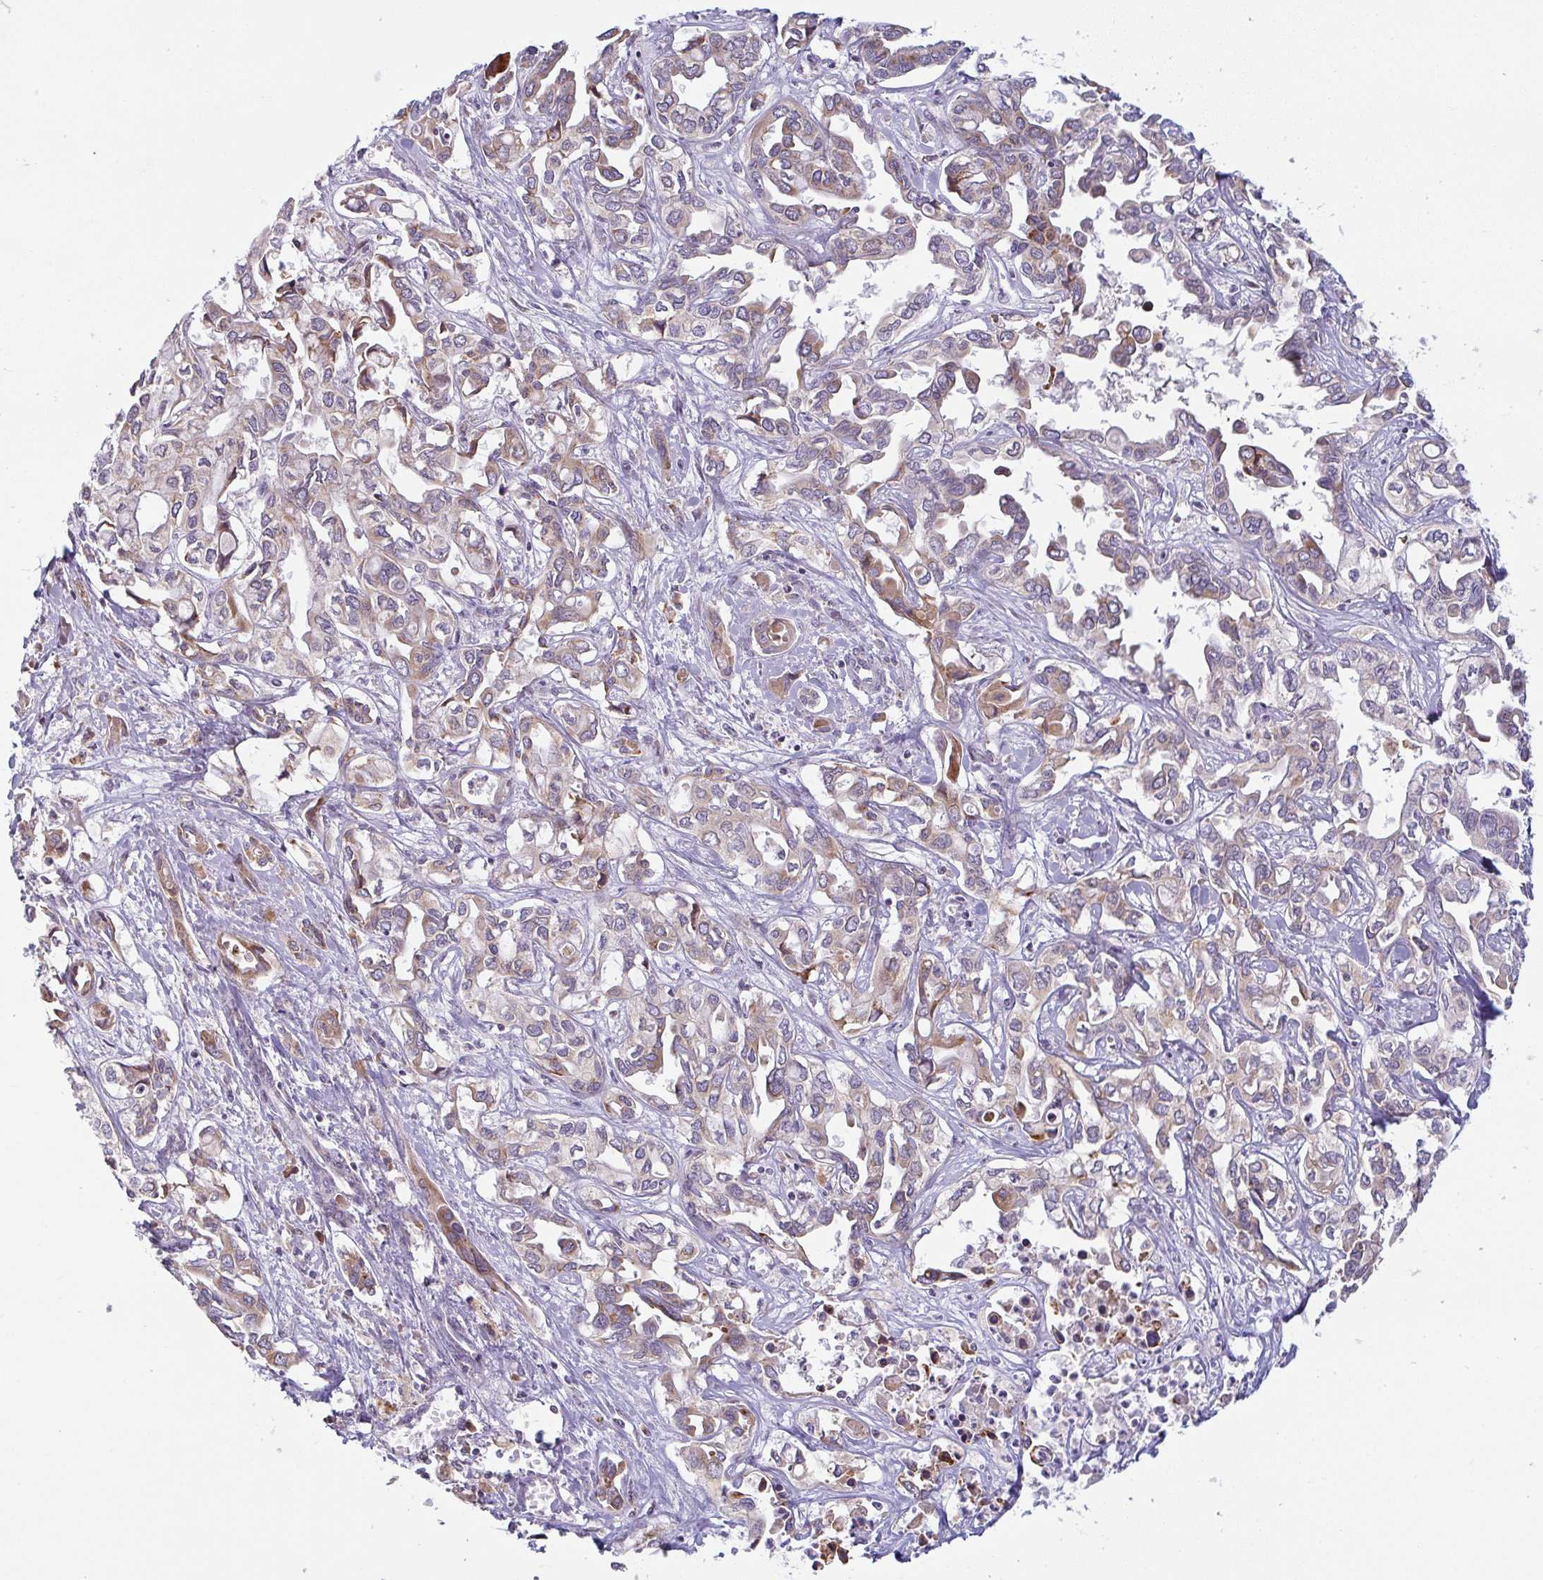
{"staining": {"intensity": "moderate", "quantity": "25%-75%", "location": "cytoplasmic/membranous"}, "tissue": "liver cancer", "cell_type": "Tumor cells", "image_type": "cancer", "snomed": [{"axis": "morphology", "description": "Cholangiocarcinoma"}, {"axis": "topography", "description": "Liver"}], "caption": "Cholangiocarcinoma (liver) tissue demonstrates moderate cytoplasmic/membranous staining in about 25%-75% of tumor cells, visualized by immunohistochemistry.", "gene": "MOB1A", "patient": {"sex": "female", "age": 64}}